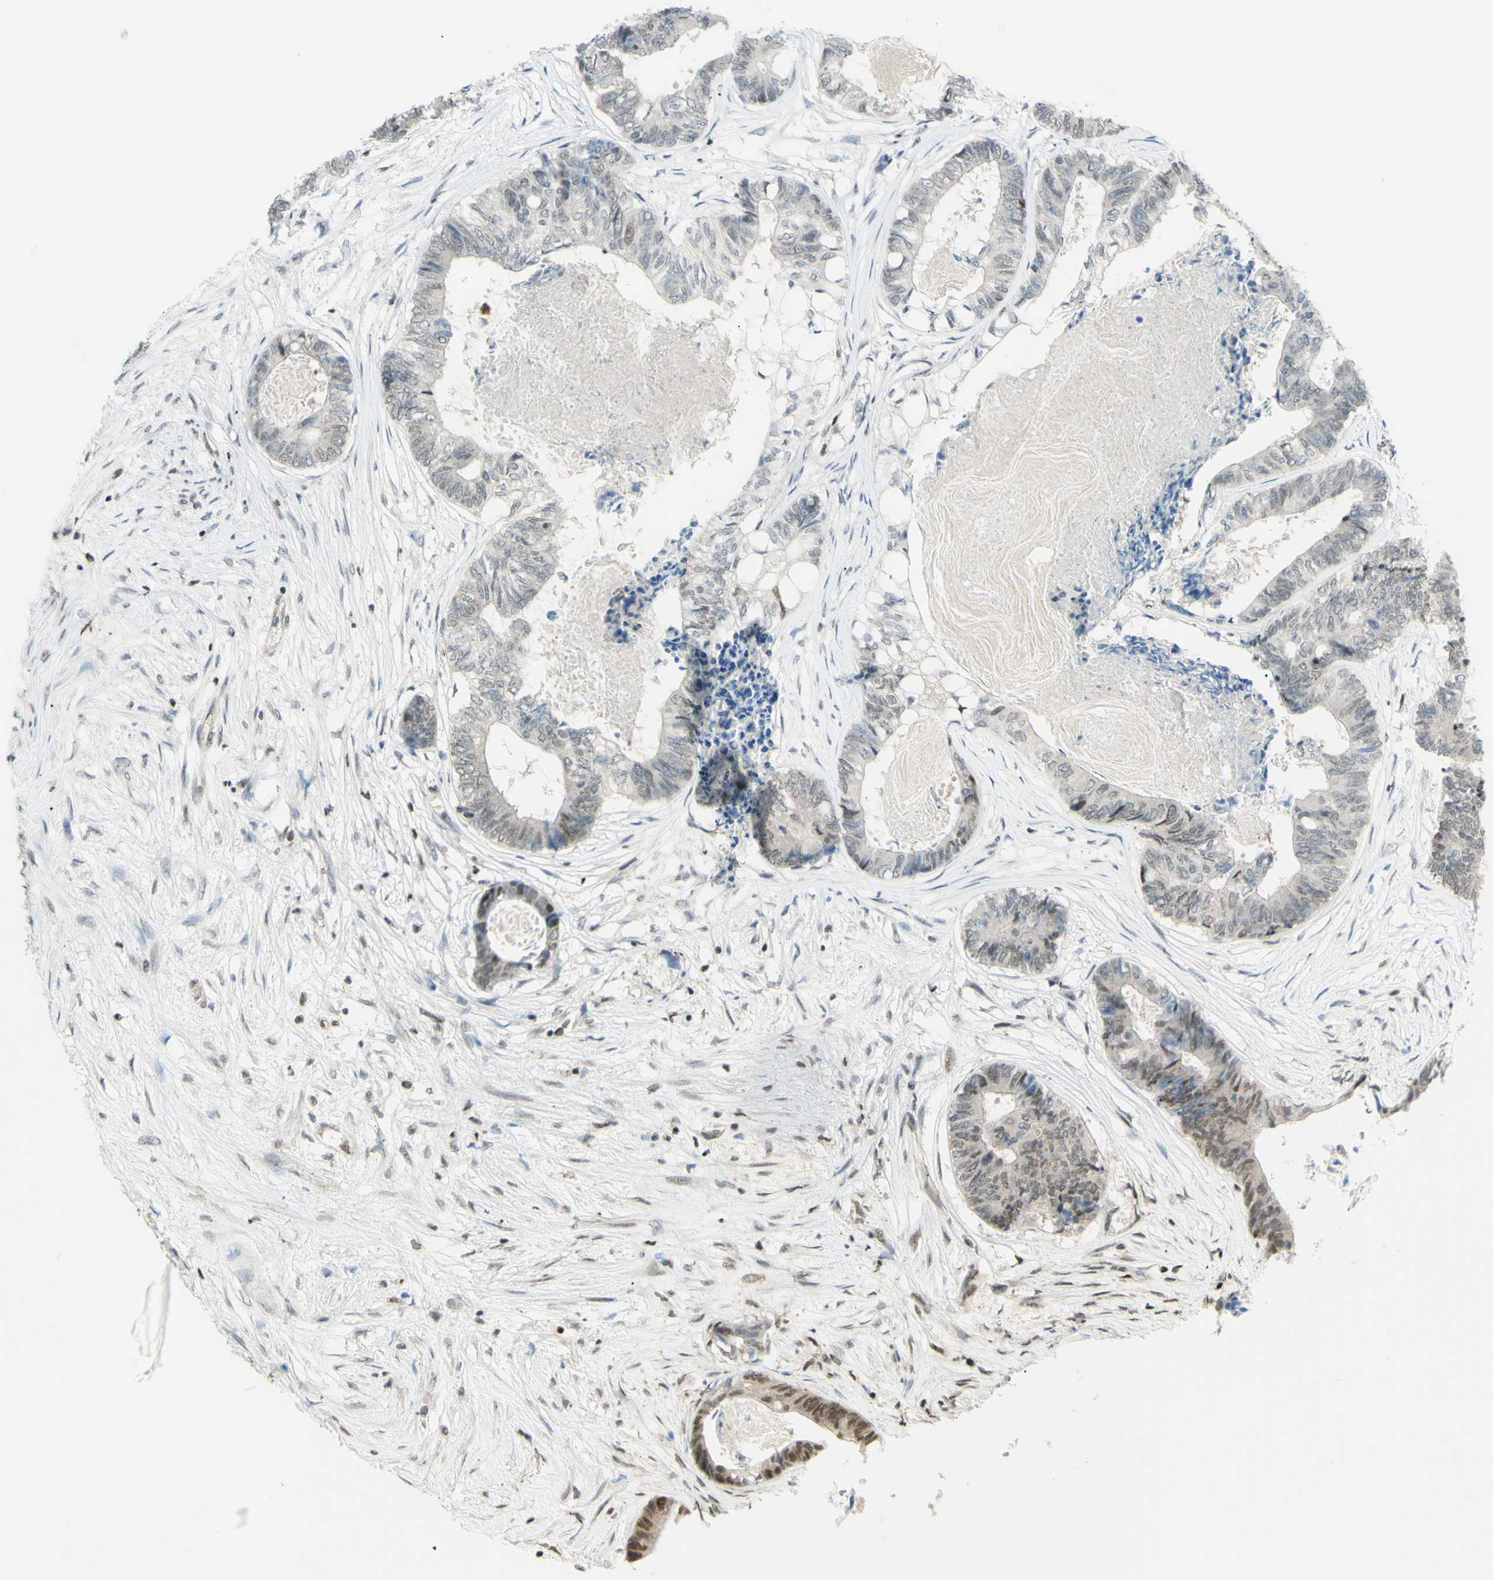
{"staining": {"intensity": "weak", "quantity": "25%-75%", "location": "nuclear"}, "tissue": "colorectal cancer", "cell_type": "Tumor cells", "image_type": "cancer", "snomed": [{"axis": "morphology", "description": "Adenocarcinoma, NOS"}, {"axis": "topography", "description": "Rectum"}], "caption": "Immunohistochemistry (IHC) of colorectal cancer shows low levels of weak nuclear positivity in about 25%-75% of tumor cells.", "gene": "ZMYM6", "patient": {"sex": "male", "age": 63}}